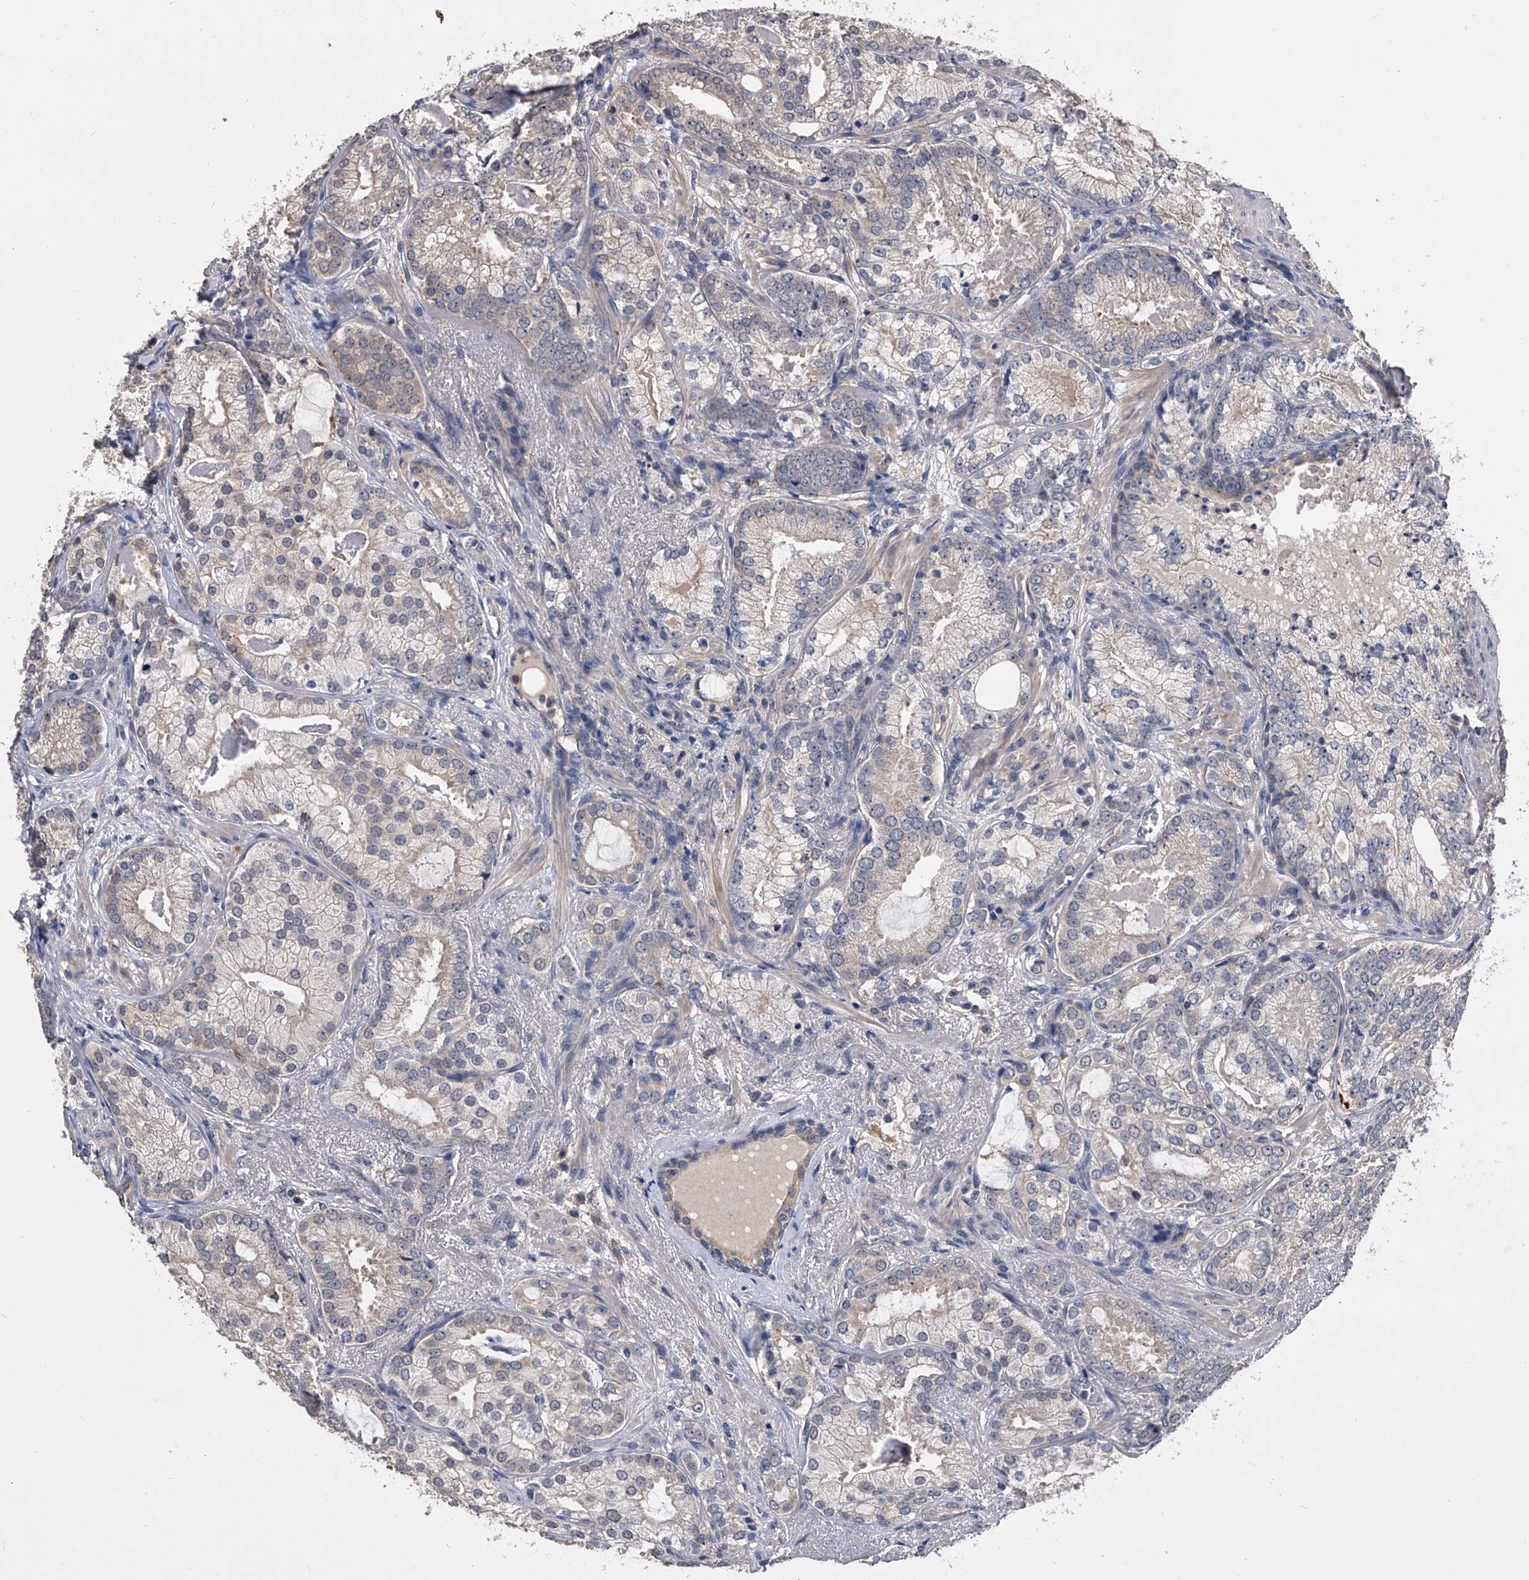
{"staining": {"intensity": "weak", "quantity": "<25%", "location": "cytoplasmic/membranous"}, "tissue": "prostate cancer", "cell_type": "Tumor cells", "image_type": "cancer", "snomed": [{"axis": "morphology", "description": "Normal morphology"}, {"axis": "morphology", "description": "Adenocarcinoma, Low grade"}, {"axis": "topography", "description": "Prostate"}], "caption": "An immunohistochemistry micrograph of prostate cancer (low-grade adenocarcinoma) is shown. There is no staining in tumor cells of prostate cancer (low-grade adenocarcinoma).", "gene": "EFCAB7", "patient": {"sex": "male", "age": 72}}